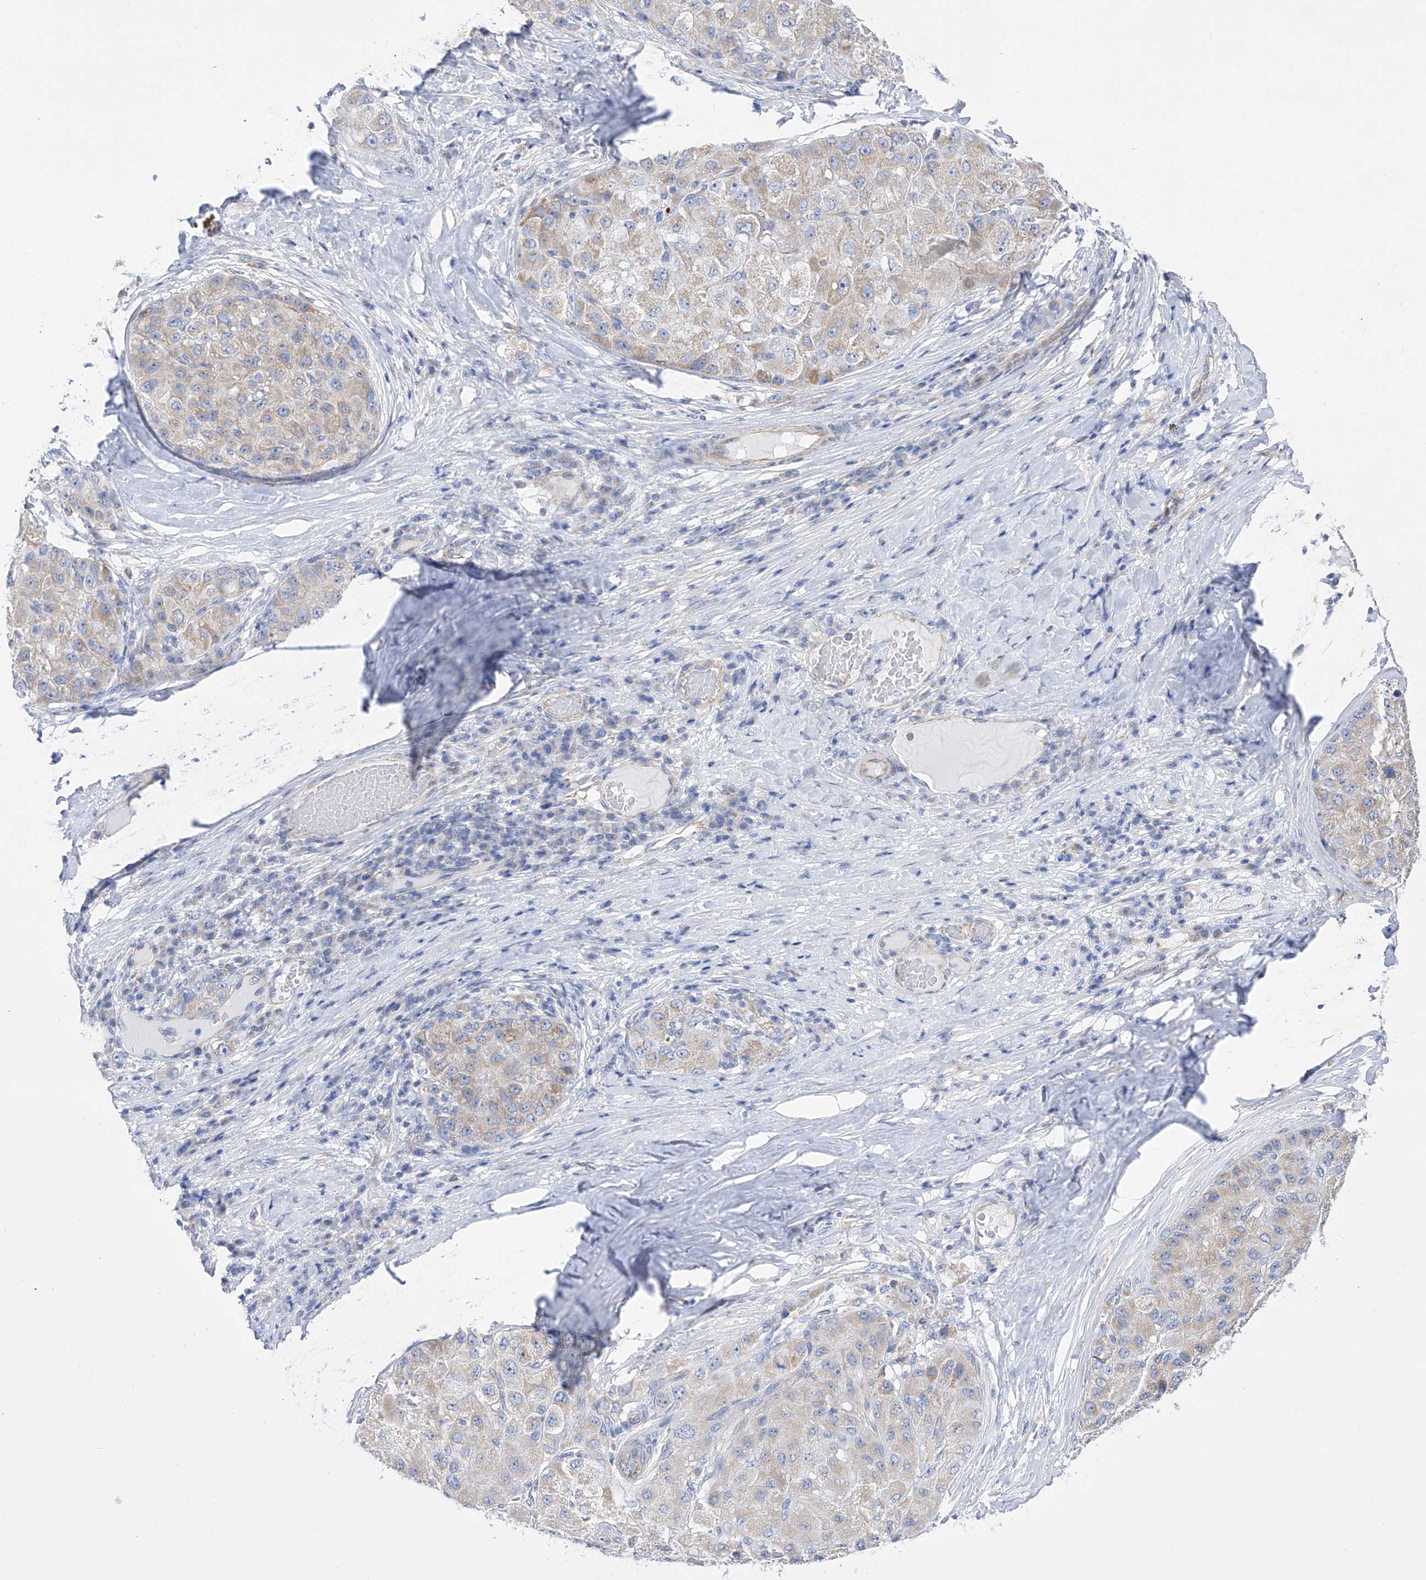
{"staining": {"intensity": "weak", "quantity": "25%-75%", "location": "cytoplasmic/membranous"}, "tissue": "liver cancer", "cell_type": "Tumor cells", "image_type": "cancer", "snomed": [{"axis": "morphology", "description": "Carcinoma, Hepatocellular, NOS"}, {"axis": "topography", "description": "Liver"}], "caption": "Liver cancer stained with a protein marker demonstrates weak staining in tumor cells.", "gene": "FLG", "patient": {"sex": "male", "age": 80}}